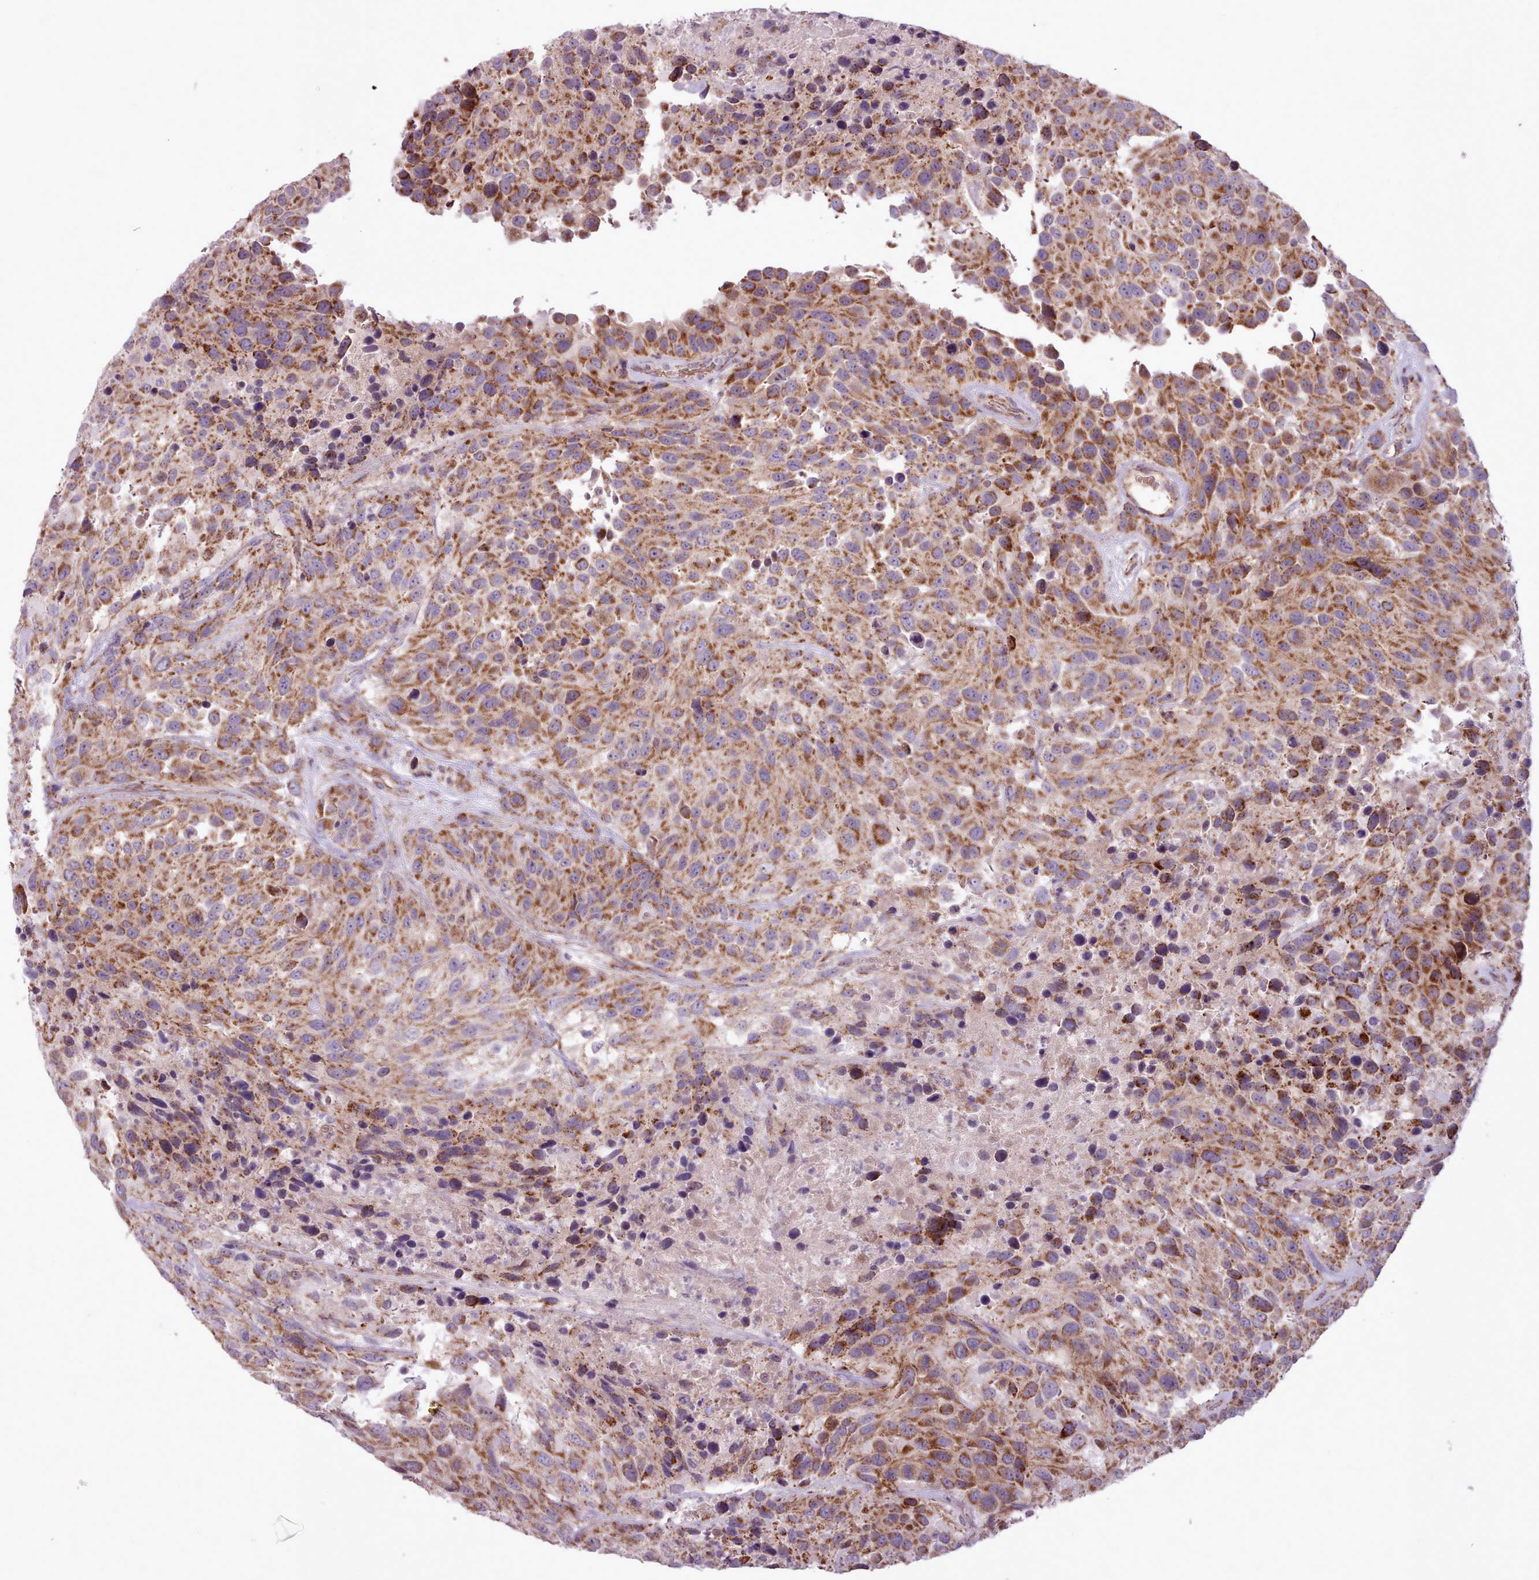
{"staining": {"intensity": "strong", "quantity": ">75%", "location": "cytoplasmic/membranous"}, "tissue": "urothelial cancer", "cell_type": "Tumor cells", "image_type": "cancer", "snomed": [{"axis": "morphology", "description": "Urothelial carcinoma, High grade"}, {"axis": "topography", "description": "Urinary bladder"}], "caption": "A micrograph of high-grade urothelial carcinoma stained for a protein reveals strong cytoplasmic/membranous brown staining in tumor cells.", "gene": "LIN7C", "patient": {"sex": "female", "age": 70}}